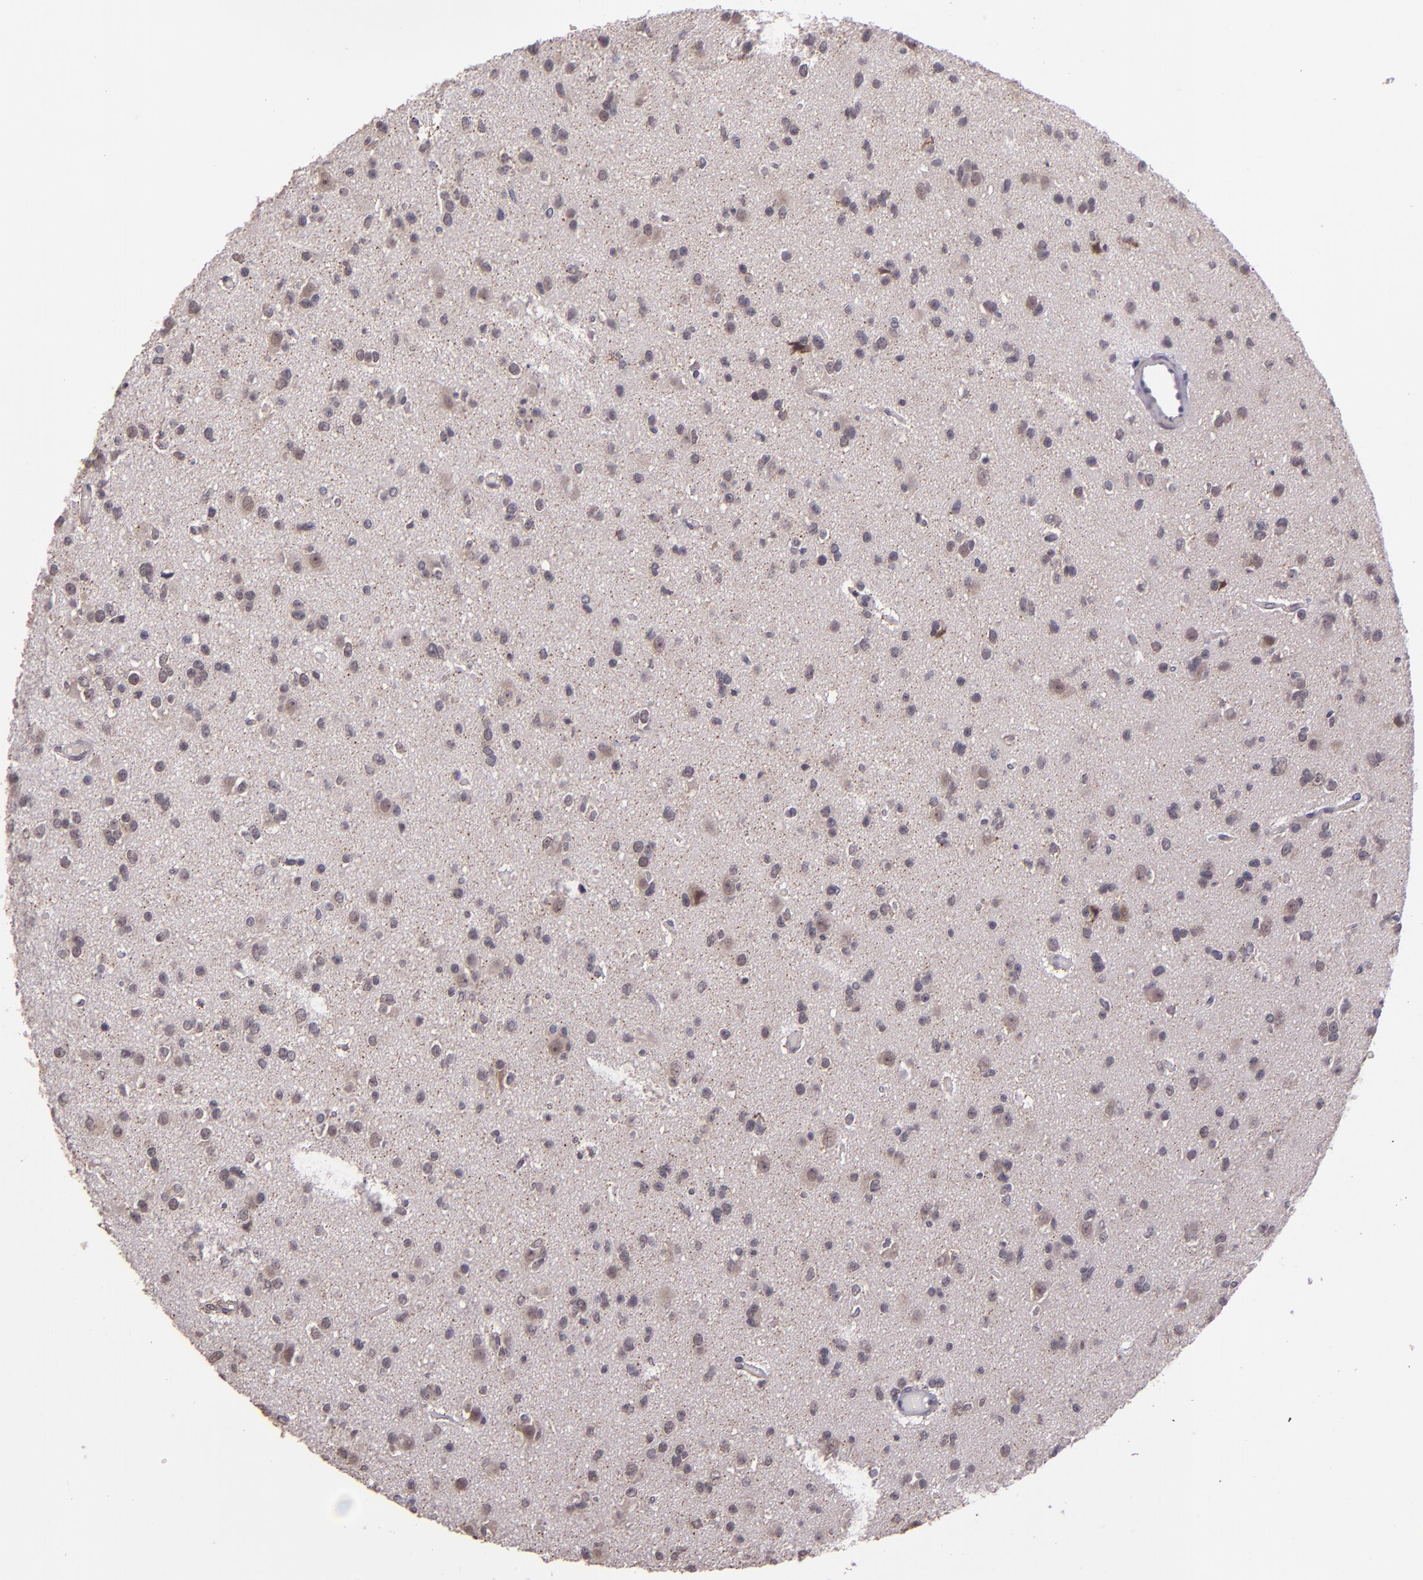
{"staining": {"intensity": "weak", "quantity": ">75%", "location": "cytoplasmic/membranous"}, "tissue": "glioma", "cell_type": "Tumor cells", "image_type": "cancer", "snomed": [{"axis": "morphology", "description": "Glioma, malignant, Low grade"}, {"axis": "topography", "description": "Brain"}], "caption": "Human glioma stained with a brown dye exhibits weak cytoplasmic/membranous positive staining in about >75% of tumor cells.", "gene": "TAF7L", "patient": {"sex": "male", "age": 42}}